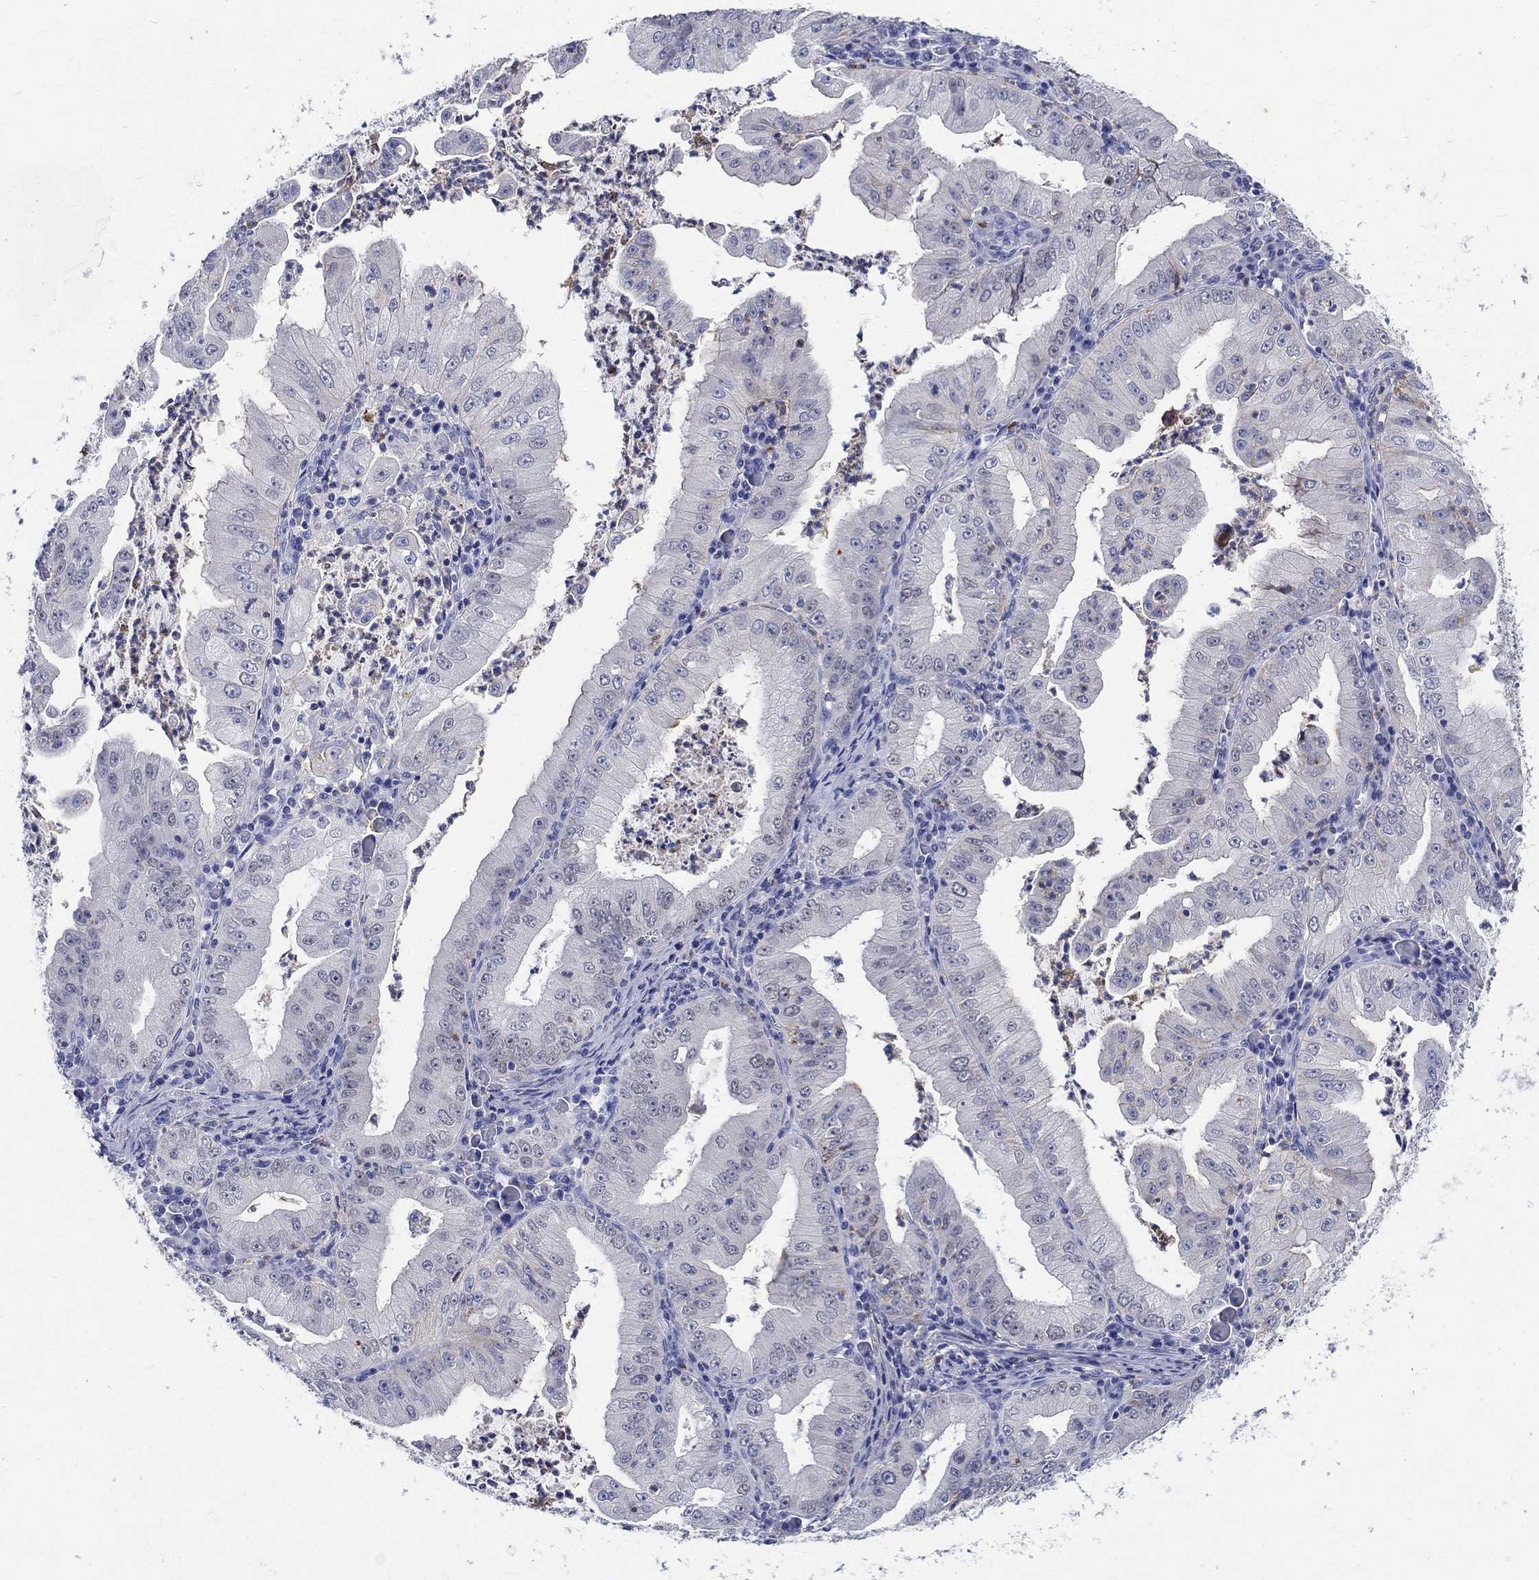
{"staining": {"intensity": "negative", "quantity": "none", "location": "none"}, "tissue": "stomach cancer", "cell_type": "Tumor cells", "image_type": "cancer", "snomed": [{"axis": "morphology", "description": "Adenocarcinoma, NOS"}, {"axis": "topography", "description": "Stomach"}], "caption": "Tumor cells show no significant protein positivity in stomach adenocarcinoma.", "gene": "SOX2", "patient": {"sex": "male", "age": 76}}